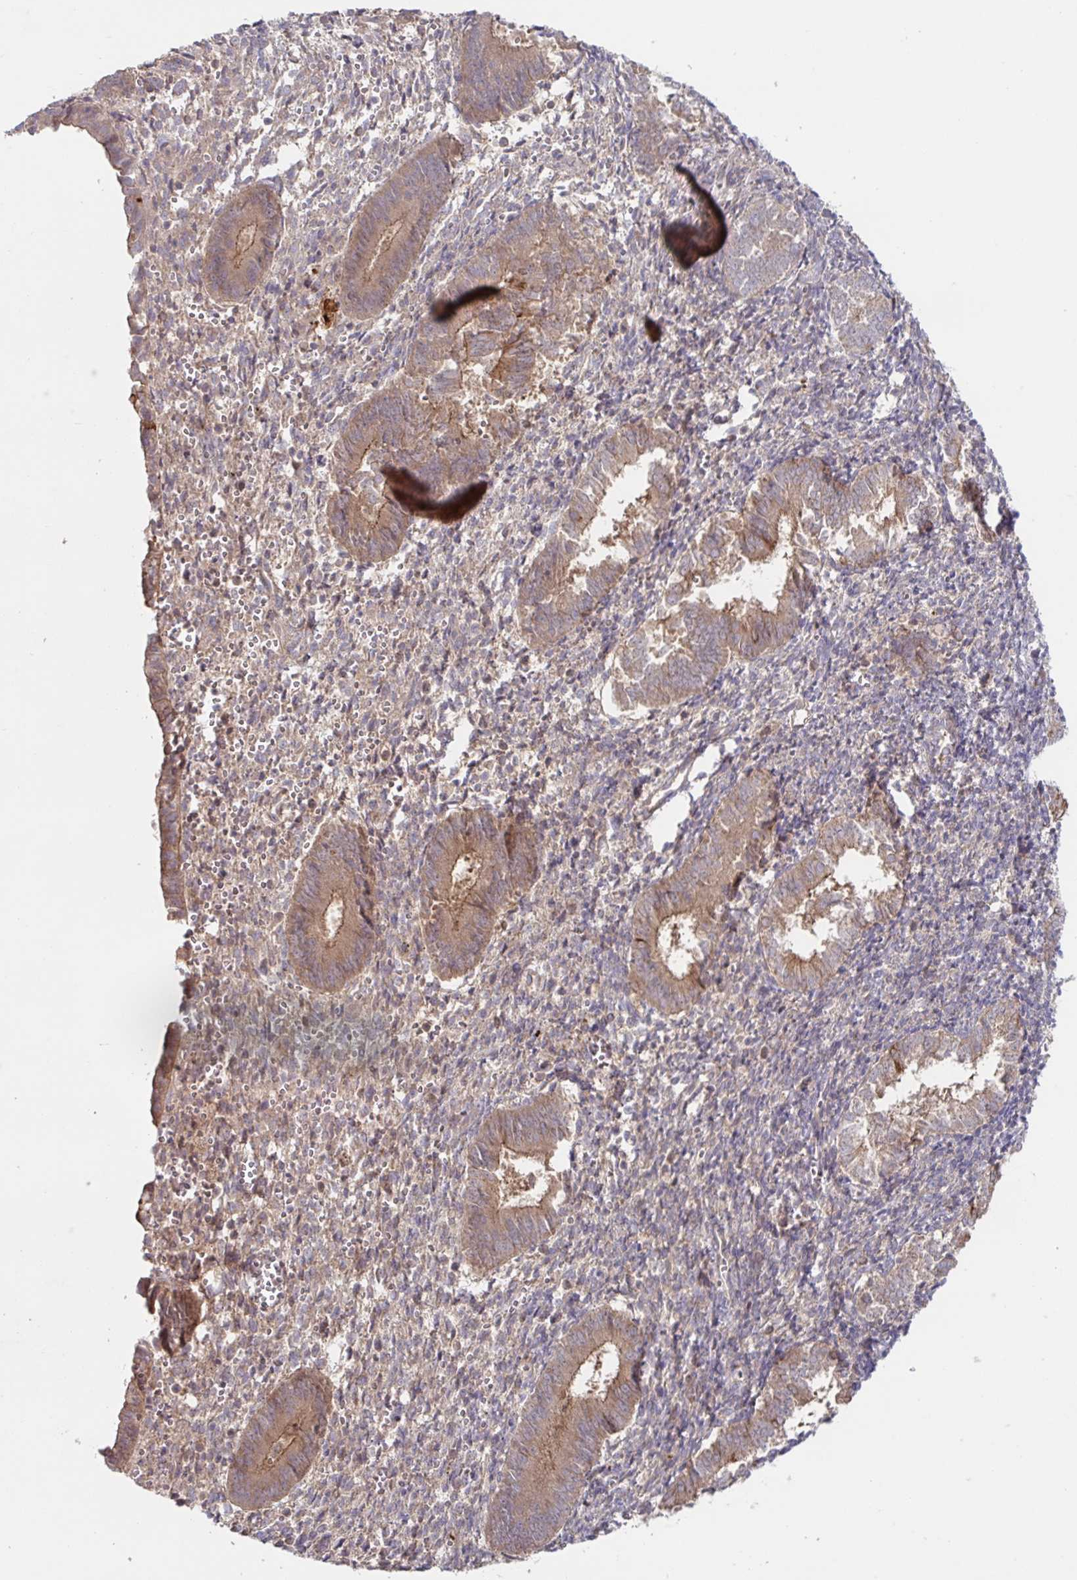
{"staining": {"intensity": "weak", "quantity": "<25%", "location": "cytoplasmic/membranous"}, "tissue": "endometrium", "cell_type": "Cells in endometrial stroma", "image_type": "normal", "snomed": [{"axis": "morphology", "description": "Normal tissue, NOS"}, {"axis": "topography", "description": "Endometrium"}], "caption": "Immunohistochemical staining of benign endometrium reveals no significant staining in cells in endometrial stroma. (DAB (3,3'-diaminobenzidine) immunohistochemistry visualized using brightfield microscopy, high magnification).", "gene": "AACS", "patient": {"sex": "female", "age": 25}}